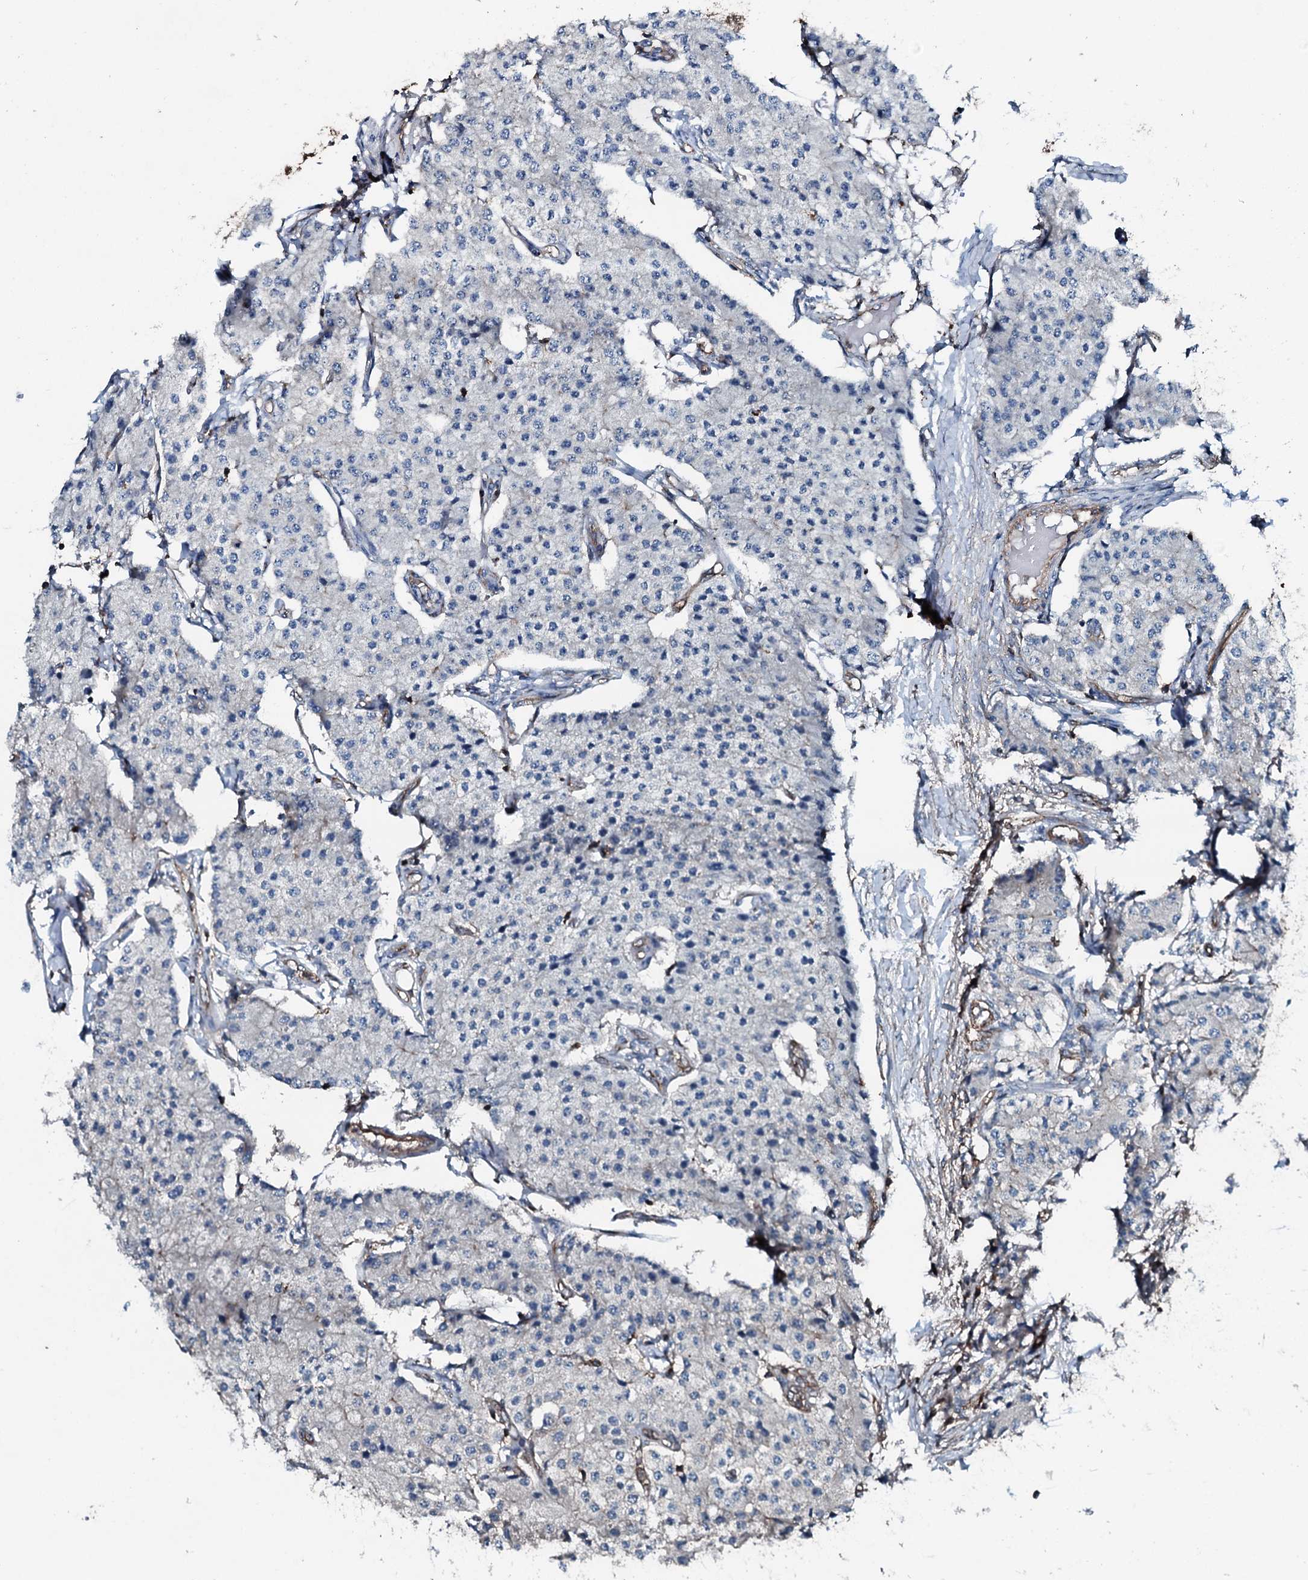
{"staining": {"intensity": "negative", "quantity": "none", "location": "none"}, "tissue": "carcinoid", "cell_type": "Tumor cells", "image_type": "cancer", "snomed": [{"axis": "morphology", "description": "Carcinoid, malignant, NOS"}, {"axis": "topography", "description": "Colon"}], "caption": "IHC micrograph of neoplastic tissue: carcinoid (malignant) stained with DAB demonstrates no significant protein expression in tumor cells.", "gene": "SLC25A38", "patient": {"sex": "female", "age": 52}}